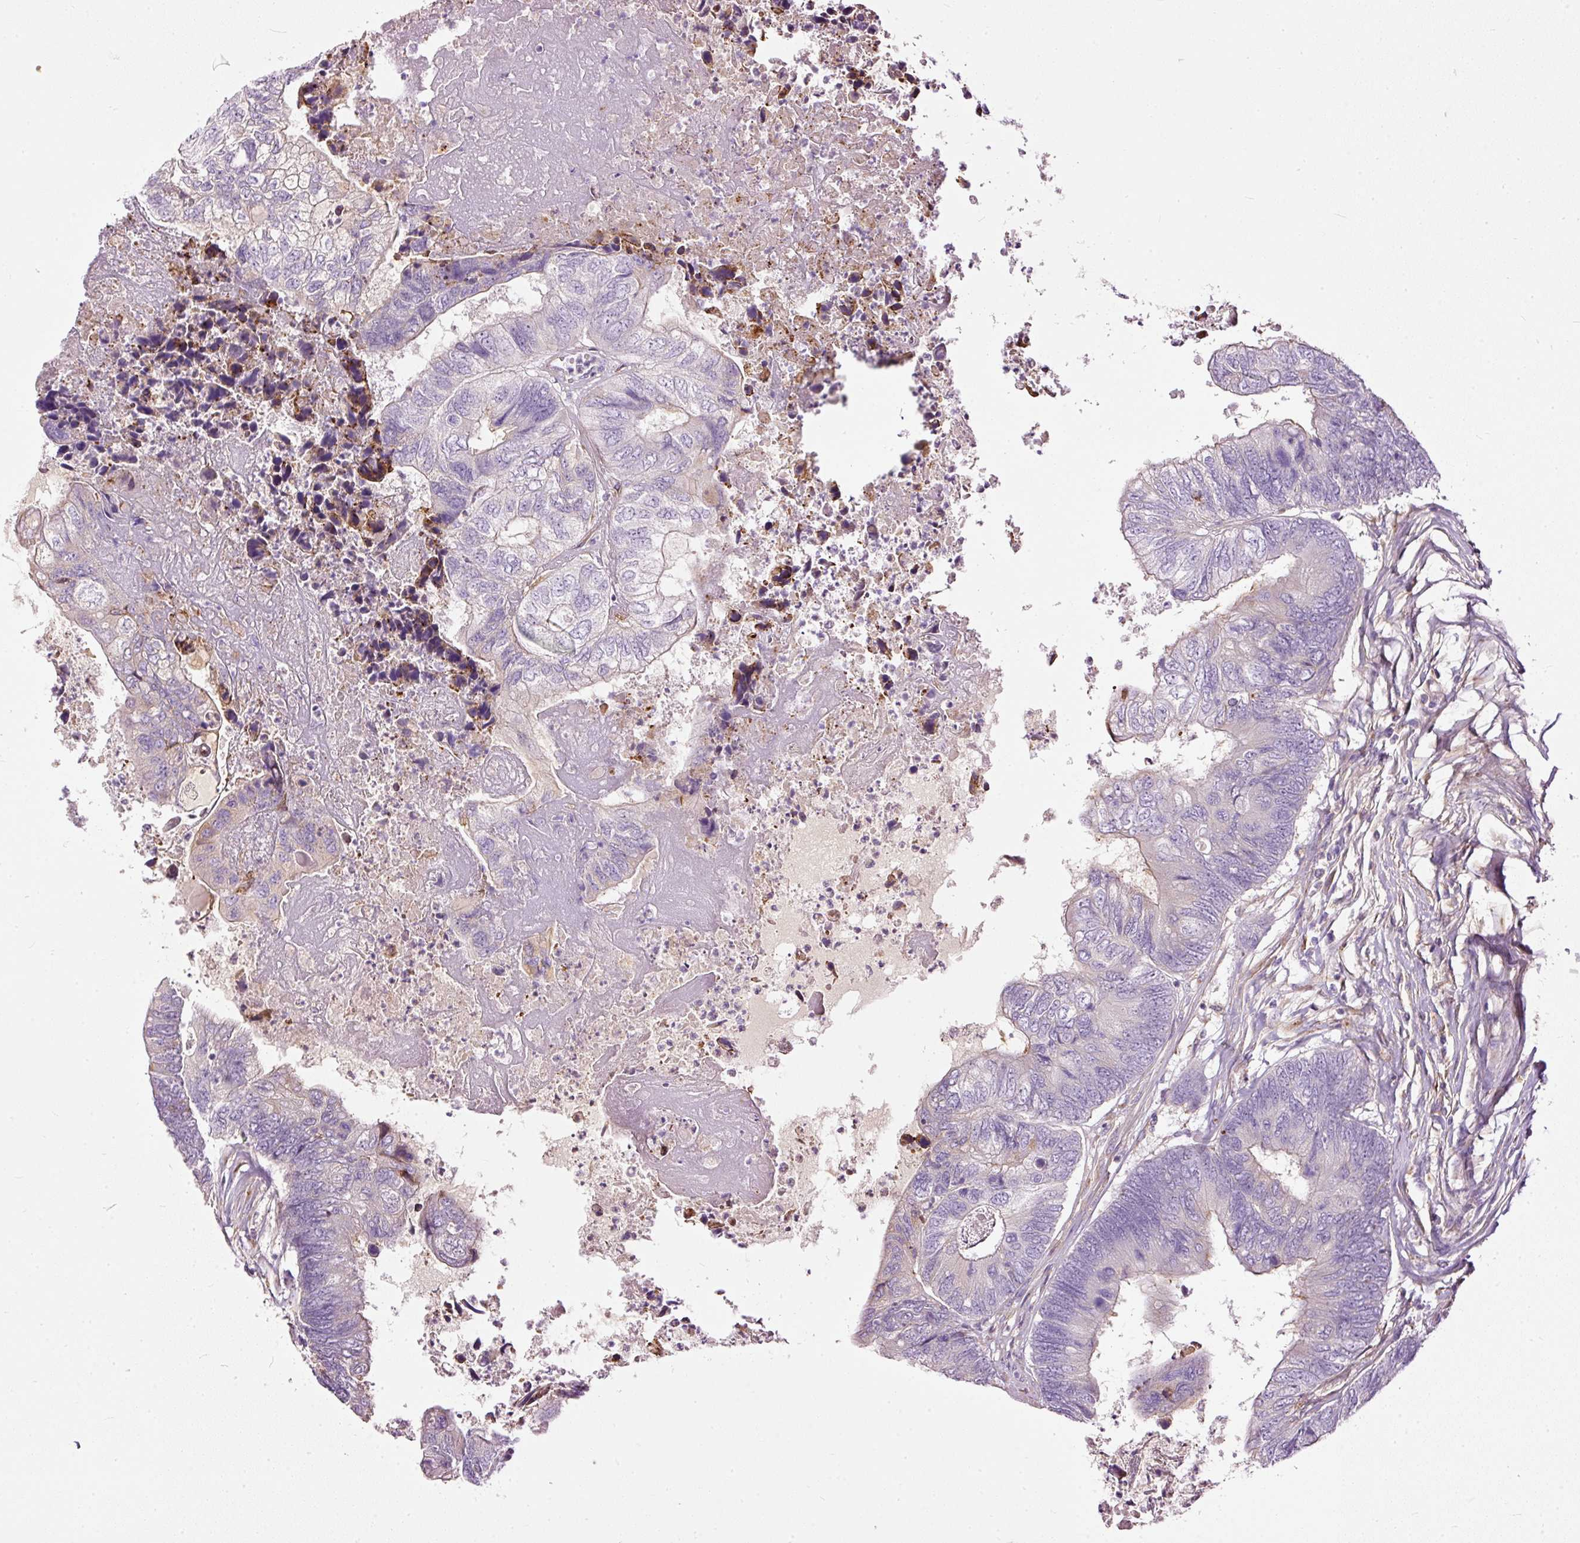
{"staining": {"intensity": "negative", "quantity": "none", "location": "none"}, "tissue": "colorectal cancer", "cell_type": "Tumor cells", "image_type": "cancer", "snomed": [{"axis": "morphology", "description": "Adenocarcinoma, NOS"}, {"axis": "topography", "description": "Colon"}], "caption": "A histopathology image of human adenocarcinoma (colorectal) is negative for staining in tumor cells.", "gene": "PAQR9", "patient": {"sex": "female", "age": 67}}